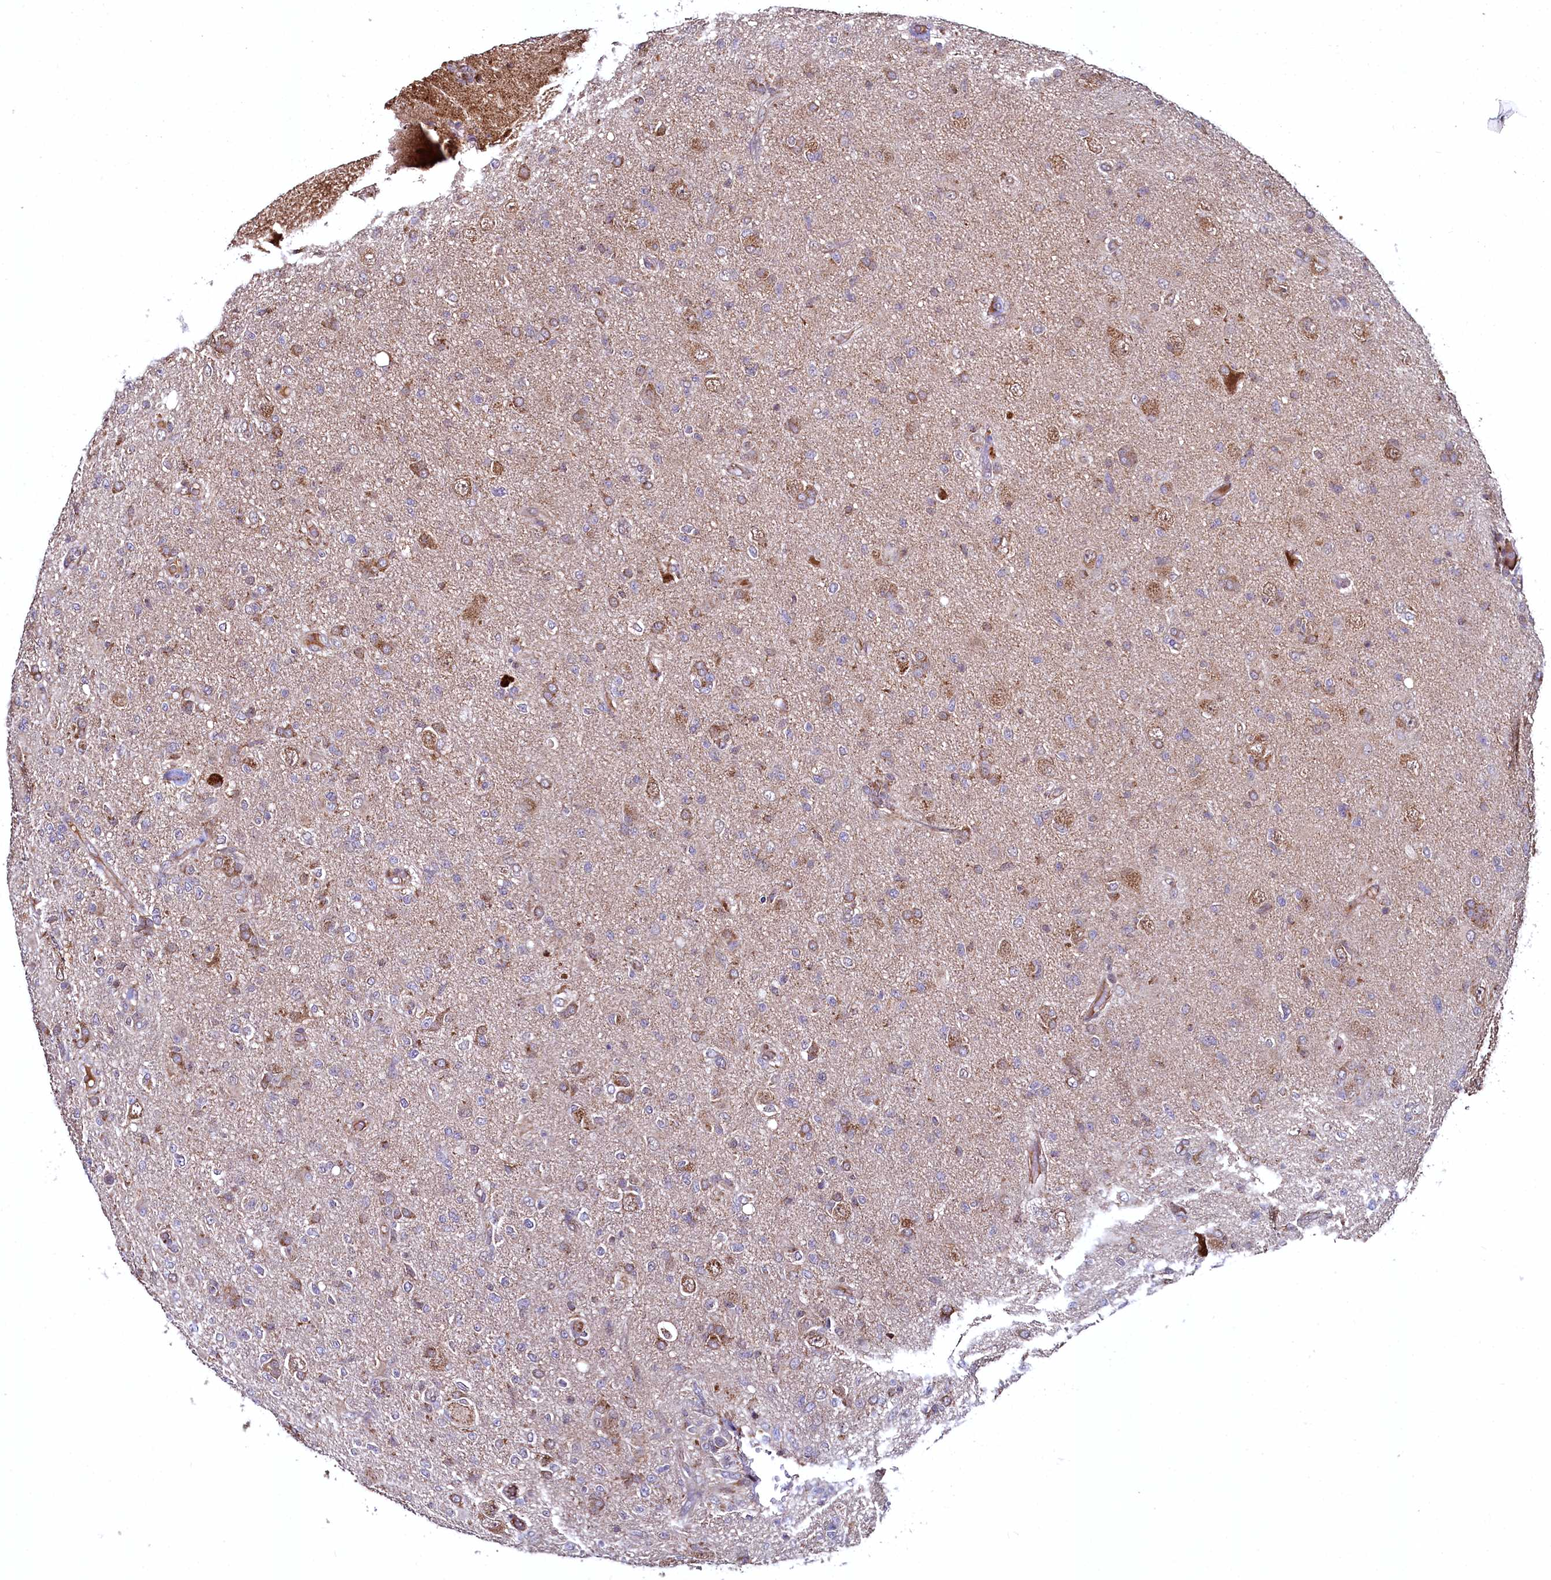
{"staining": {"intensity": "moderate", "quantity": "<25%", "location": "cytoplasmic/membranous"}, "tissue": "glioma", "cell_type": "Tumor cells", "image_type": "cancer", "snomed": [{"axis": "morphology", "description": "Glioma, malignant, High grade"}, {"axis": "topography", "description": "Brain"}], "caption": "Moderate cytoplasmic/membranous expression for a protein is seen in about <25% of tumor cells of glioma using immunohistochemistry (IHC).", "gene": "METTL4", "patient": {"sex": "female", "age": 57}}